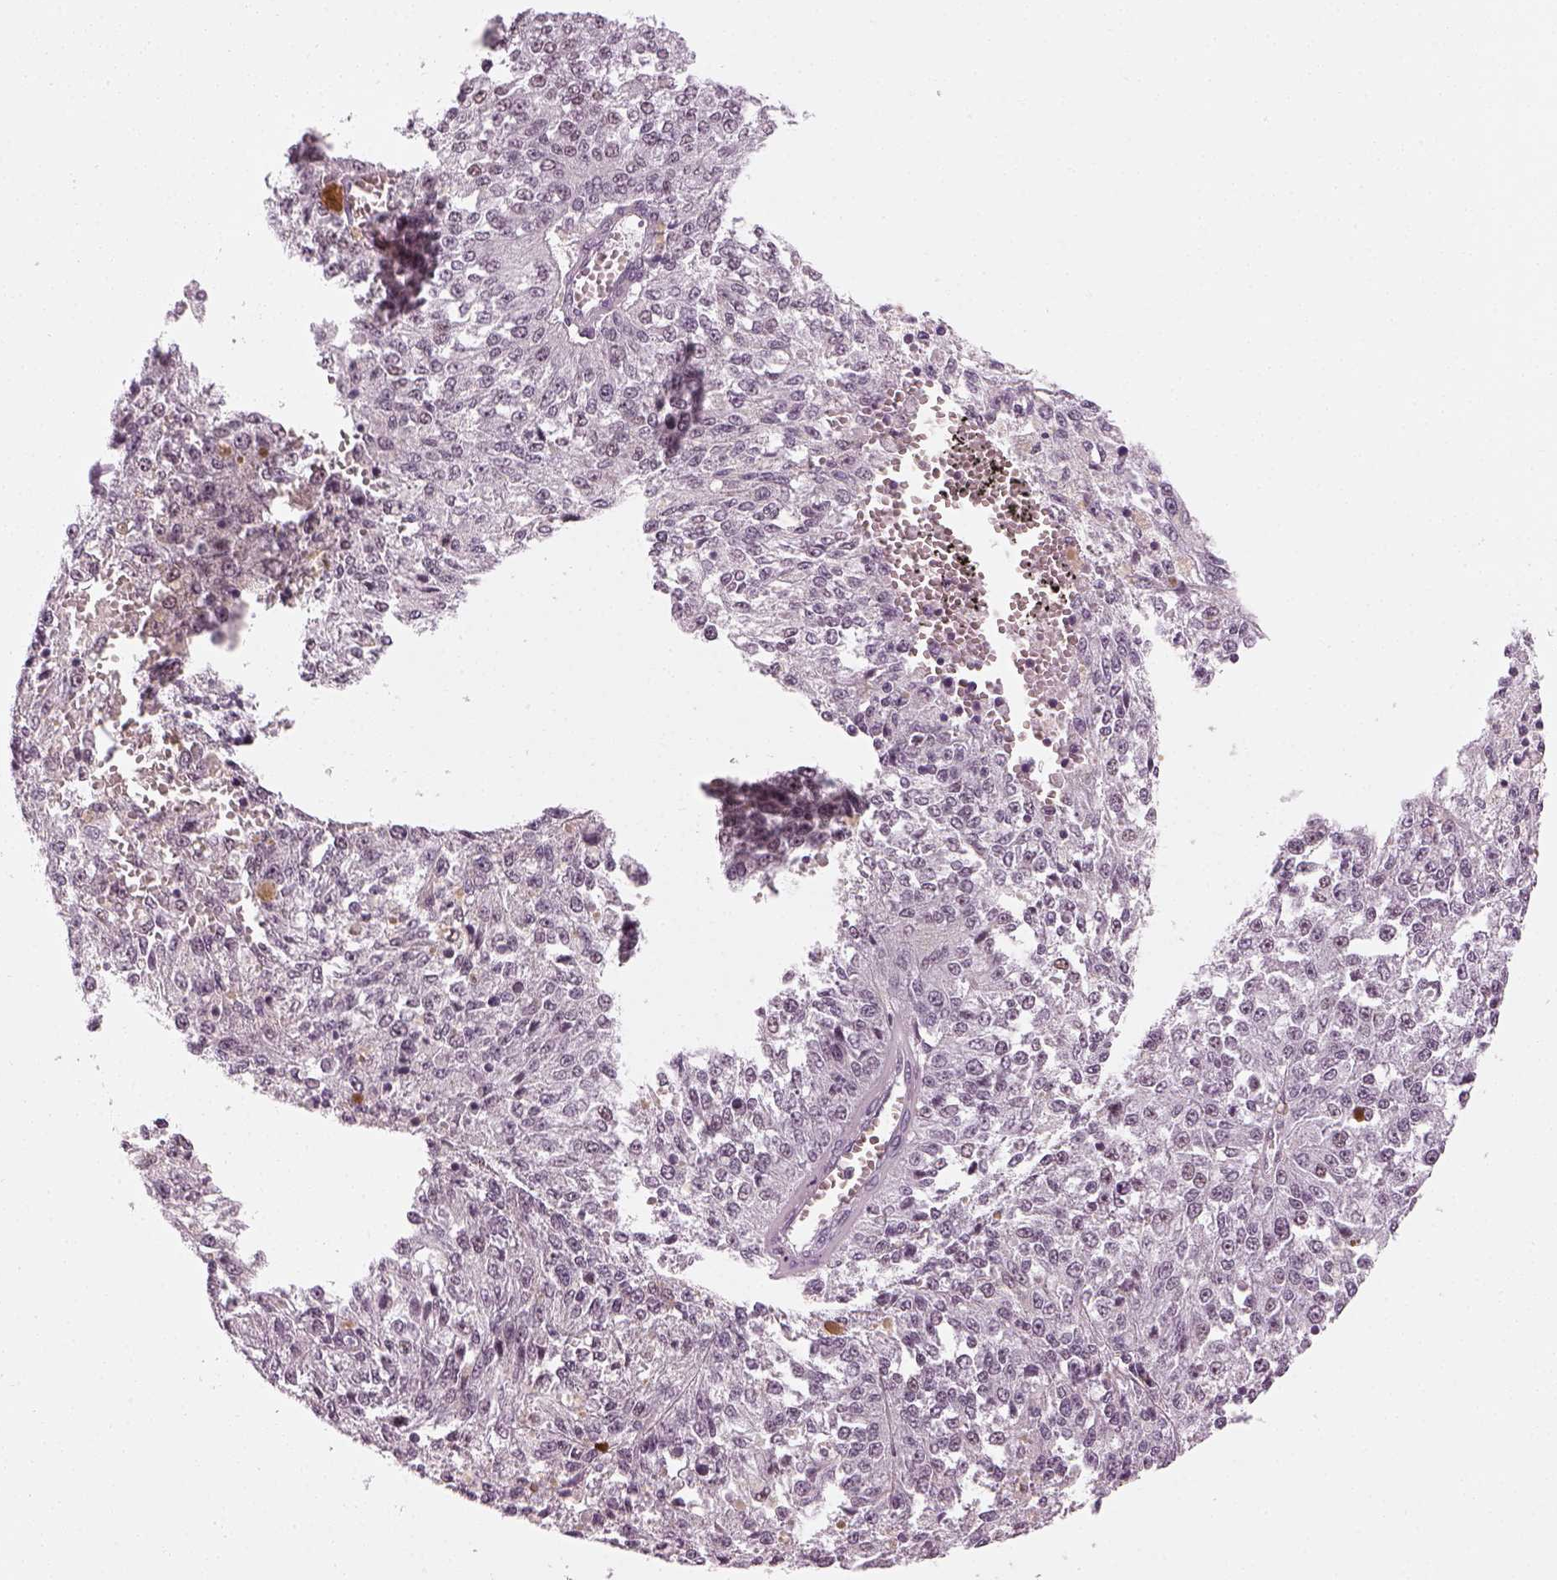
{"staining": {"intensity": "negative", "quantity": "none", "location": "none"}, "tissue": "melanoma", "cell_type": "Tumor cells", "image_type": "cancer", "snomed": [{"axis": "morphology", "description": "Malignant melanoma, Metastatic site"}, {"axis": "topography", "description": "Lymph node"}], "caption": "Immunohistochemistry histopathology image of malignant melanoma (metastatic site) stained for a protein (brown), which reveals no positivity in tumor cells.", "gene": "KCNG2", "patient": {"sex": "female", "age": 64}}